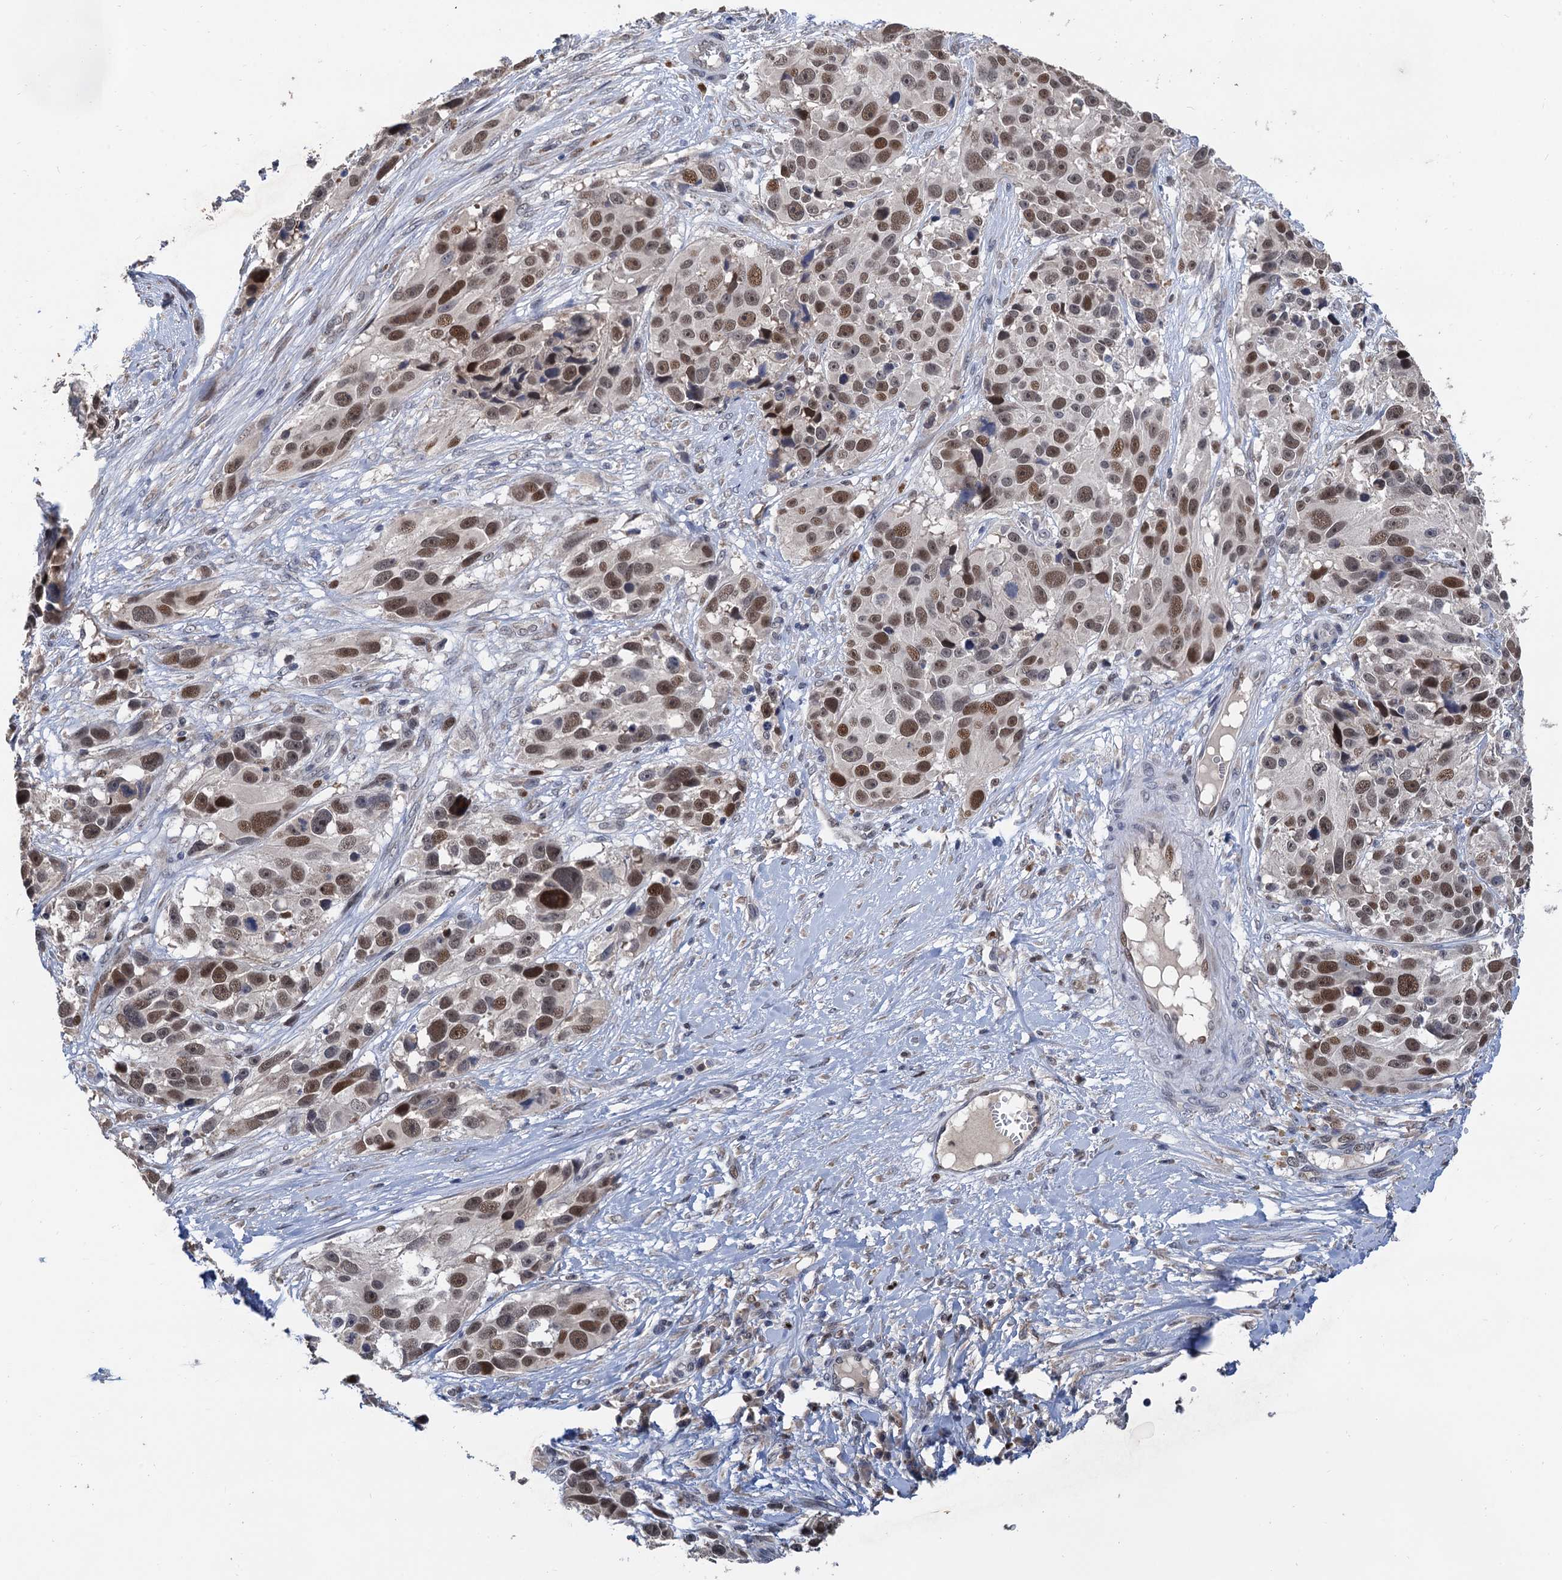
{"staining": {"intensity": "moderate", "quantity": ">75%", "location": "nuclear"}, "tissue": "melanoma", "cell_type": "Tumor cells", "image_type": "cancer", "snomed": [{"axis": "morphology", "description": "Malignant melanoma, NOS"}, {"axis": "topography", "description": "Skin"}], "caption": "Melanoma tissue exhibits moderate nuclear positivity in approximately >75% of tumor cells", "gene": "TSEN34", "patient": {"sex": "male", "age": 84}}